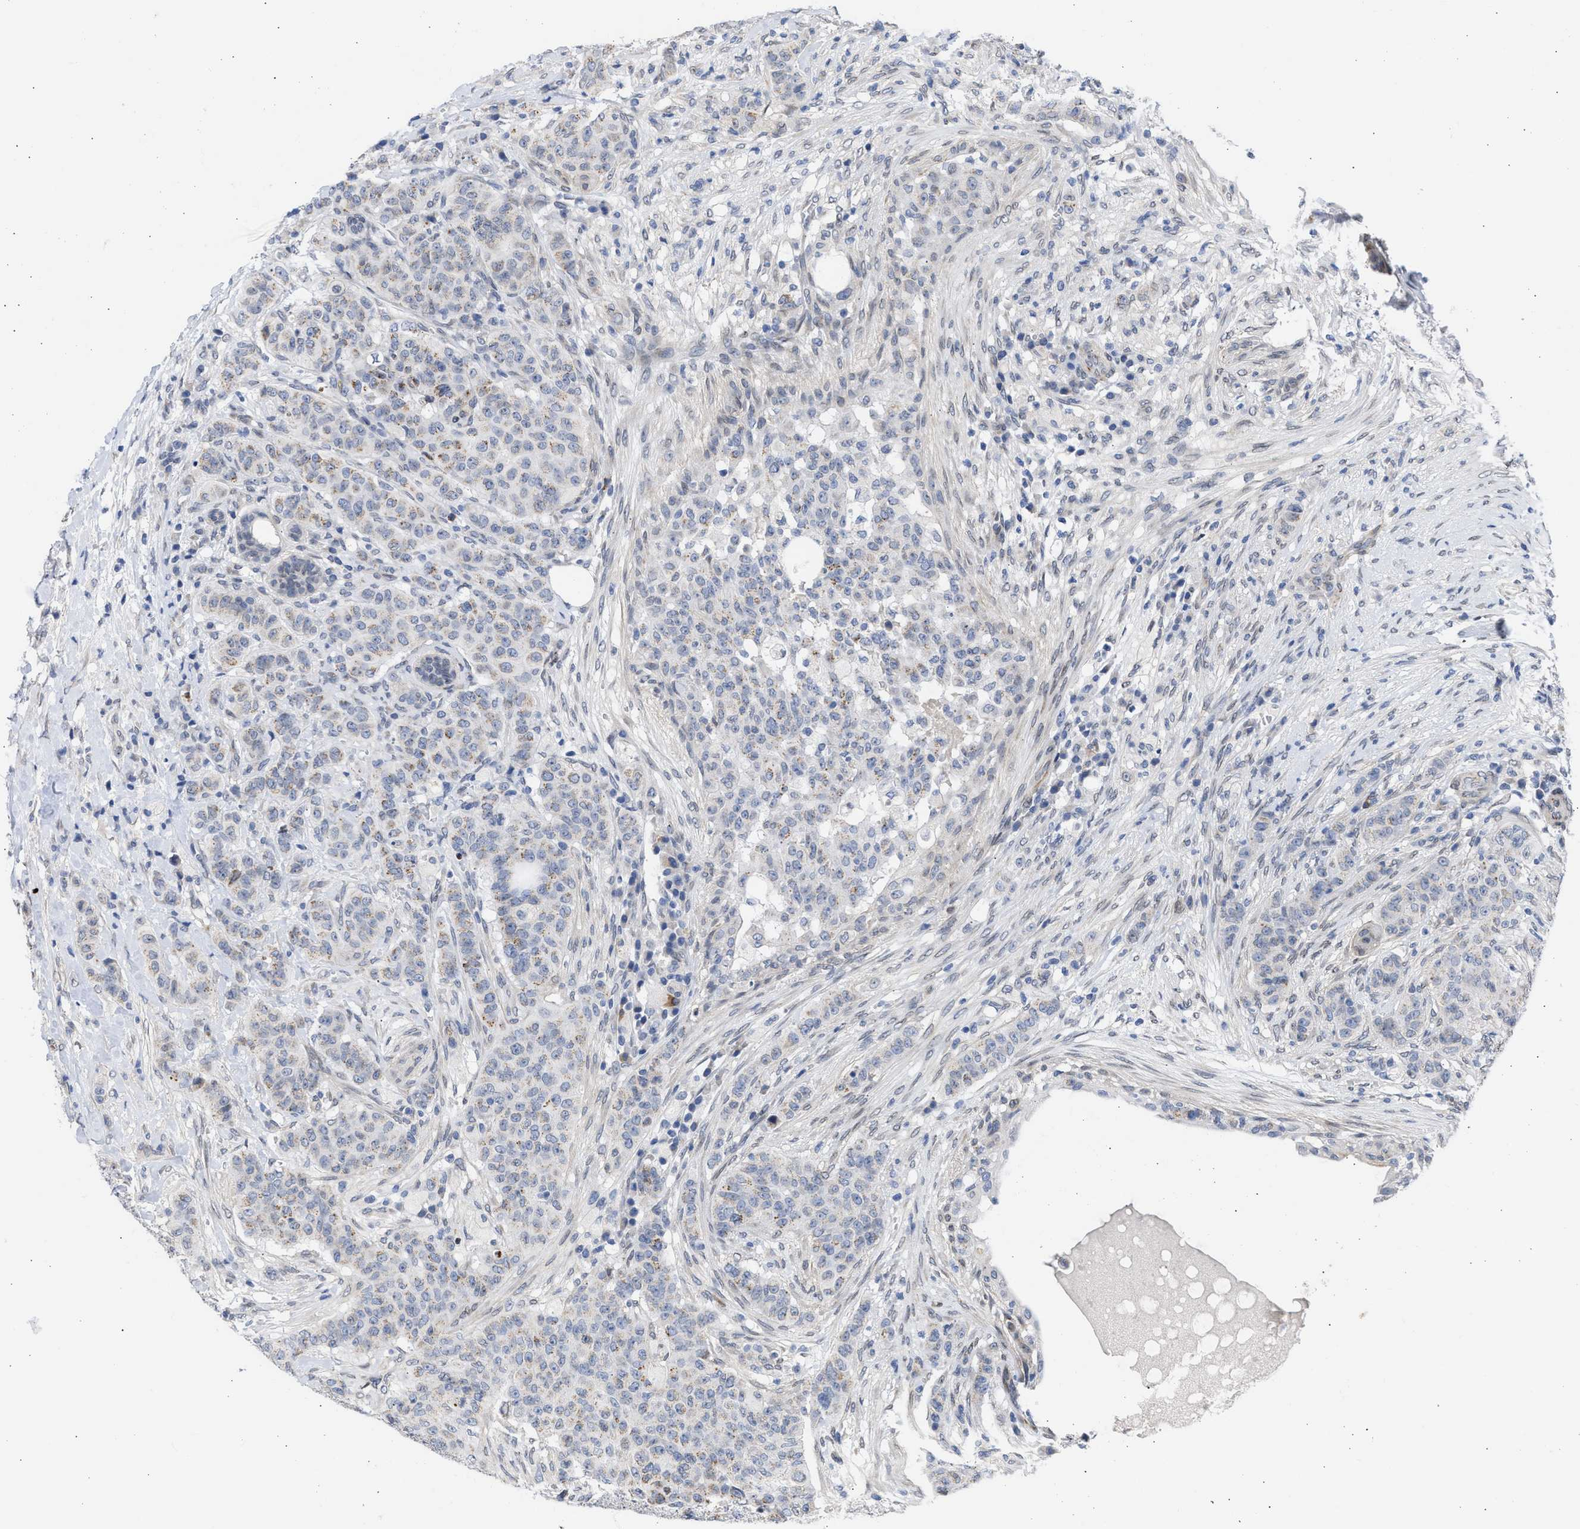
{"staining": {"intensity": "weak", "quantity": "<25%", "location": "cytoplasmic/membranous"}, "tissue": "breast cancer", "cell_type": "Tumor cells", "image_type": "cancer", "snomed": [{"axis": "morphology", "description": "Normal tissue, NOS"}, {"axis": "morphology", "description": "Duct carcinoma"}, {"axis": "topography", "description": "Breast"}], "caption": "DAB (3,3'-diaminobenzidine) immunohistochemical staining of breast cancer reveals no significant staining in tumor cells.", "gene": "NUP35", "patient": {"sex": "female", "age": 40}}